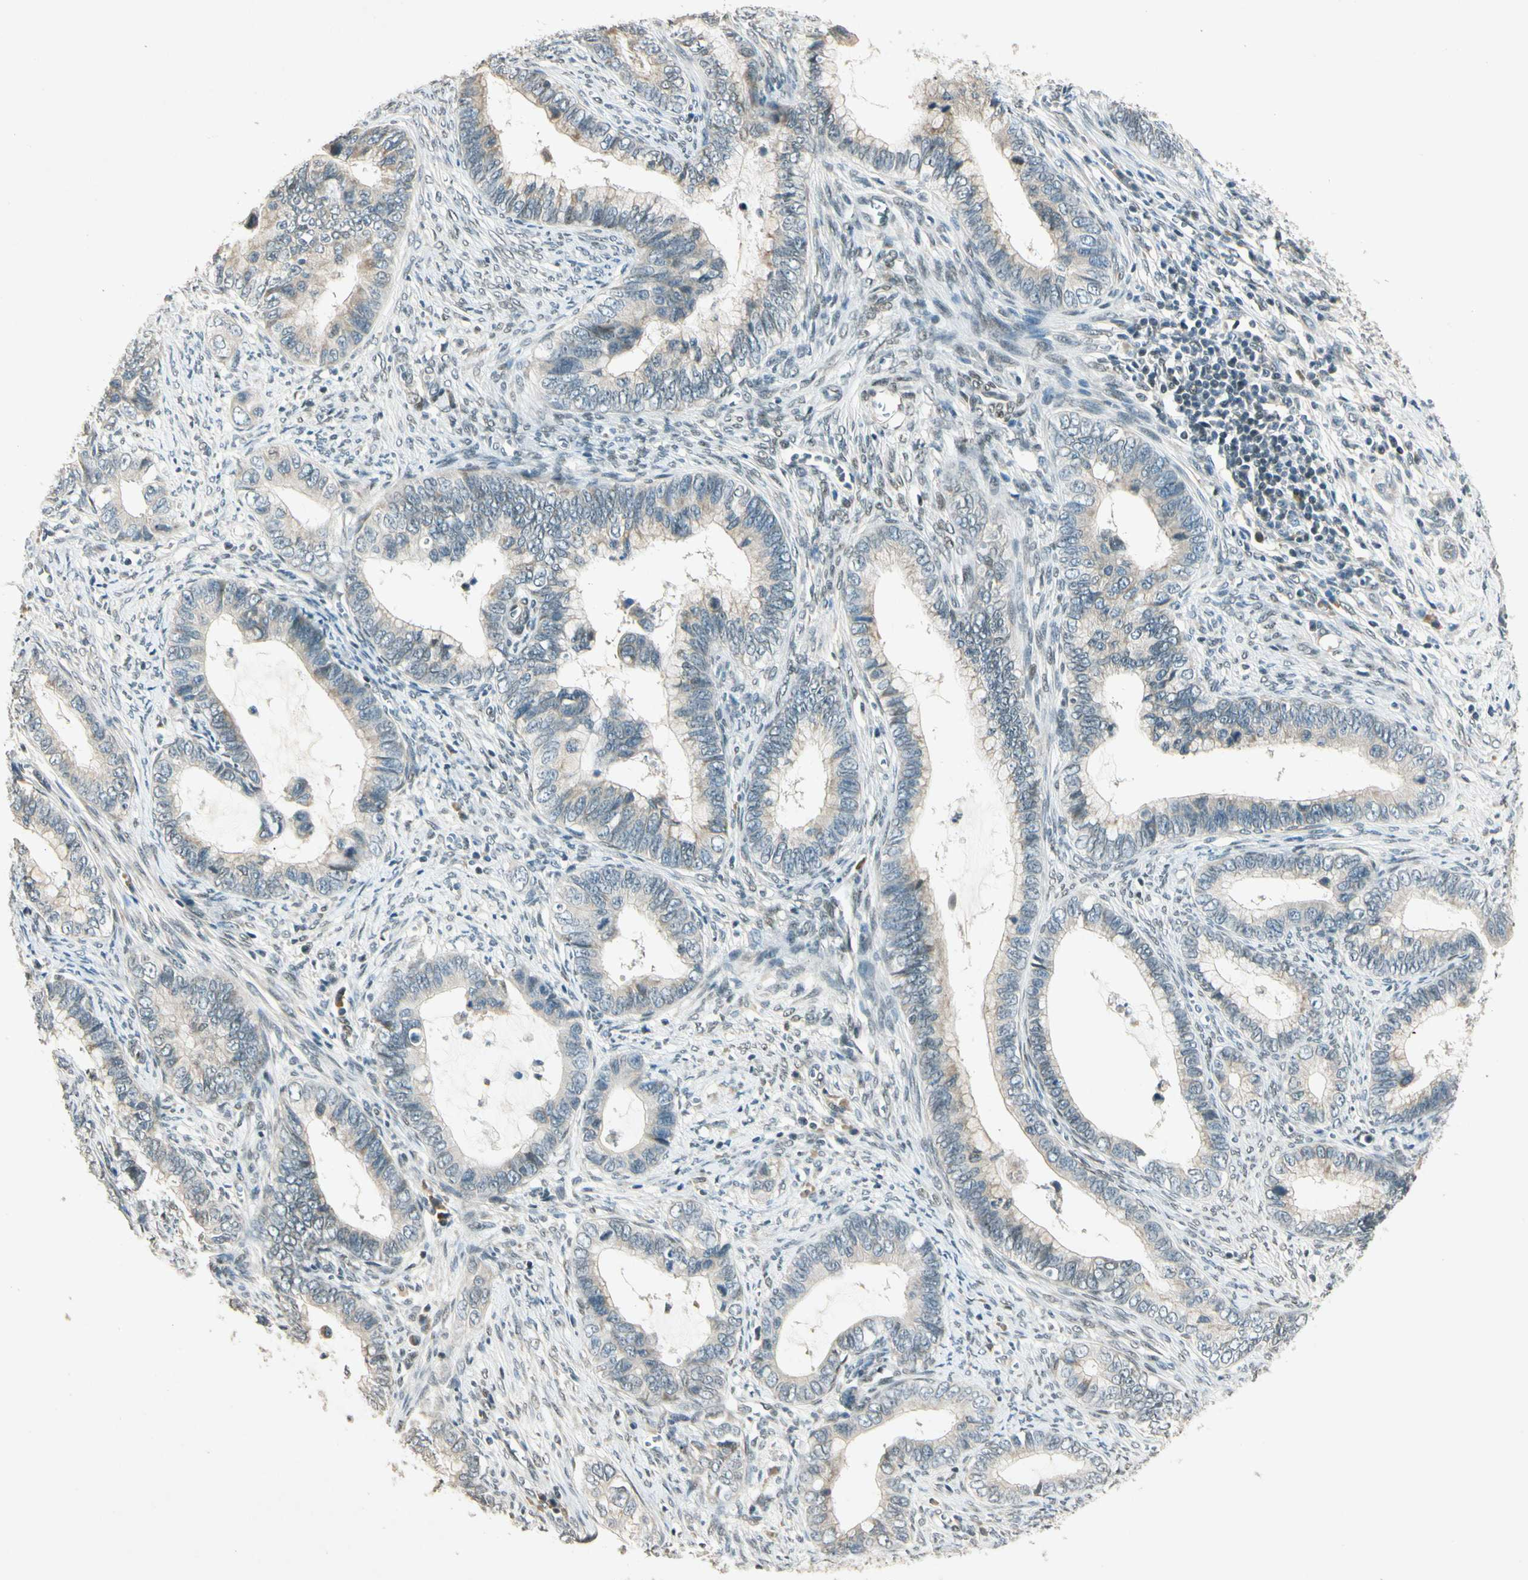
{"staining": {"intensity": "weak", "quantity": "<25%", "location": "cytoplasmic/membranous"}, "tissue": "cervical cancer", "cell_type": "Tumor cells", "image_type": "cancer", "snomed": [{"axis": "morphology", "description": "Adenocarcinoma, NOS"}, {"axis": "topography", "description": "Cervix"}], "caption": "Image shows no protein positivity in tumor cells of cervical cancer tissue. (DAB immunohistochemistry visualized using brightfield microscopy, high magnification).", "gene": "ZBTB4", "patient": {"sex": "female", "age": 44}}